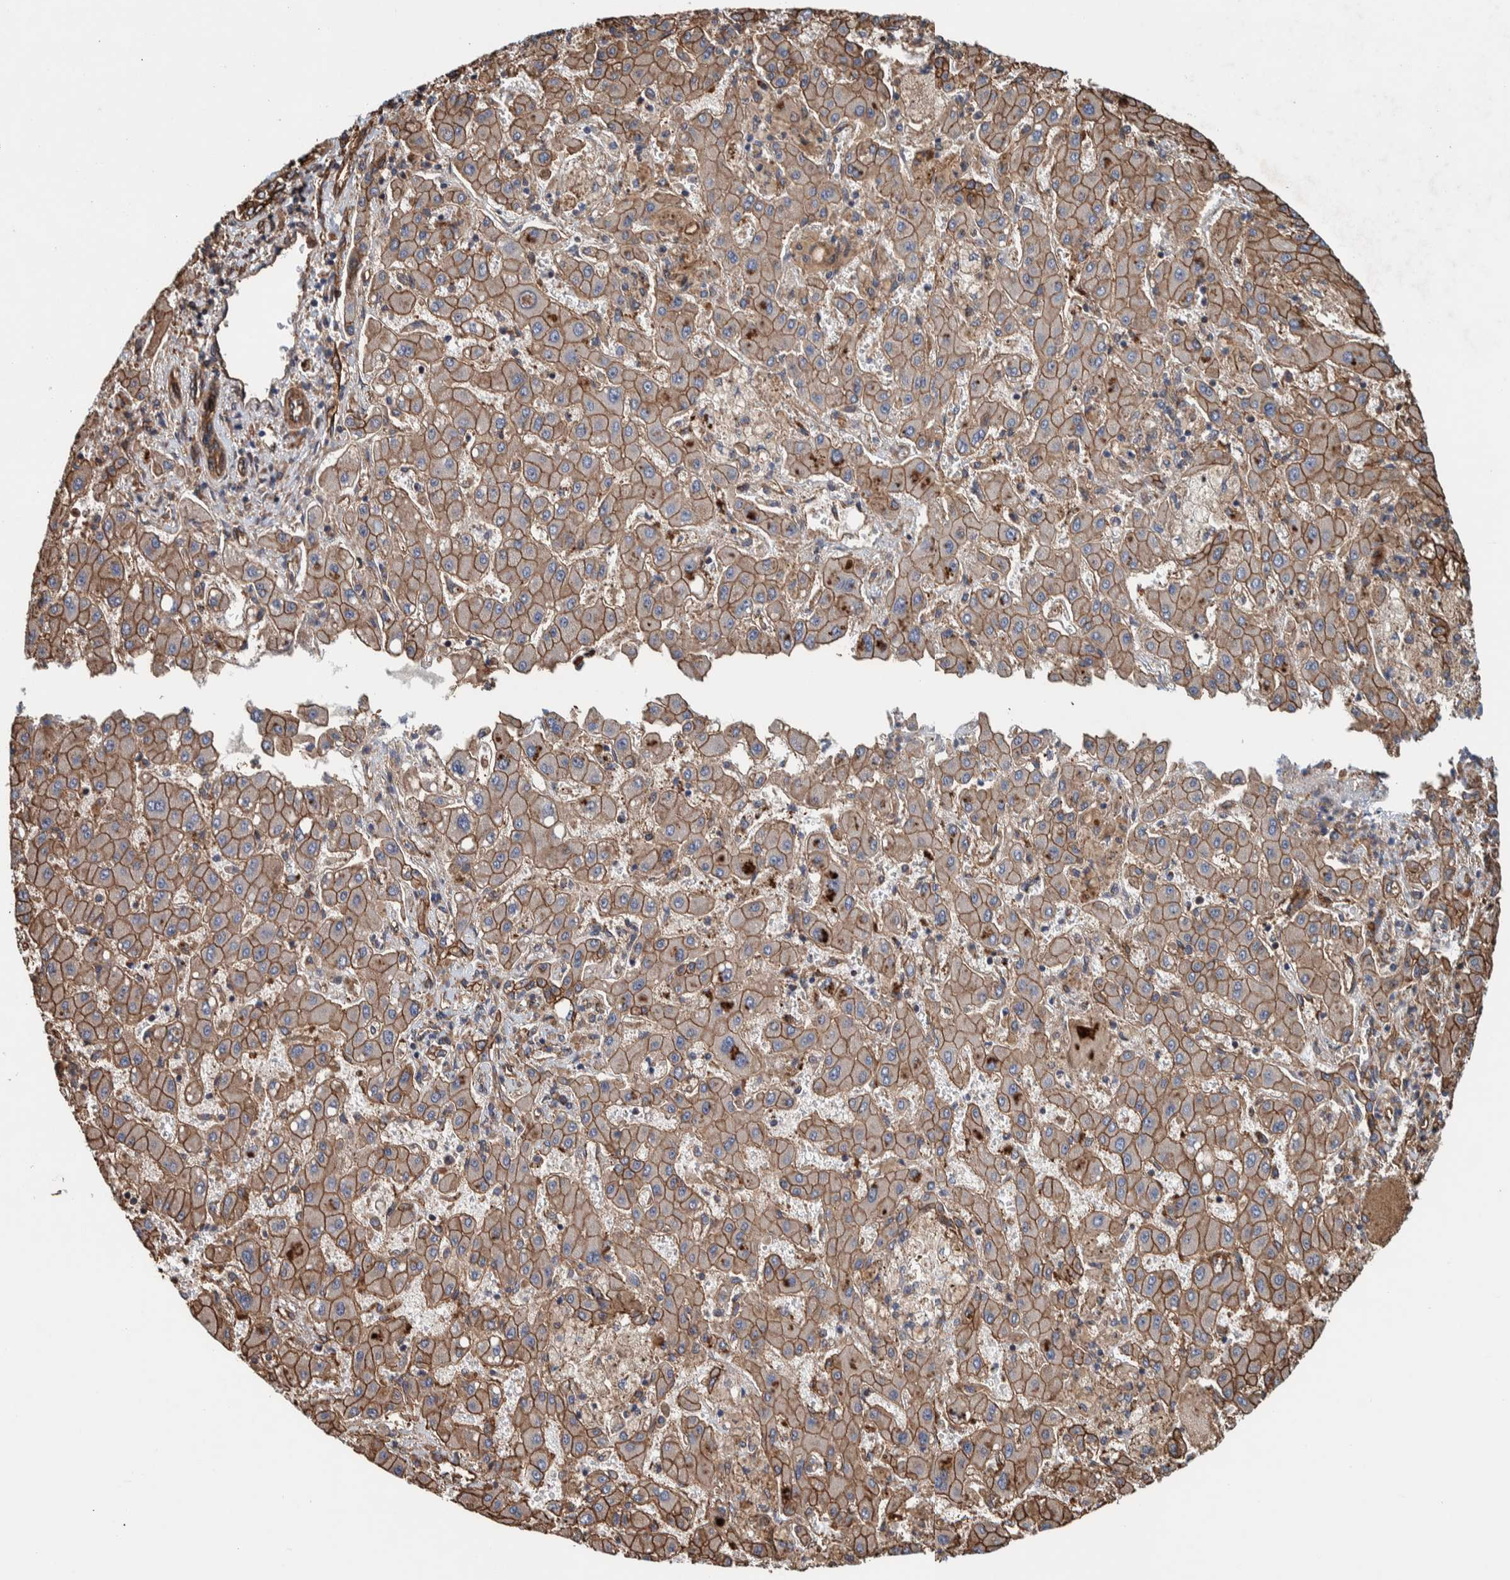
{"staining": {"intensity": "moderate", "quantity": ">75%", "location": "cytoplasmic/membranous"}, "tissue": "liver cancer", "cell_type": "Tumor cells", "image_type": "cancer", "snomed": [{"axis": "morphology", "description": "Cholangiocarcinoma"}, {"axis": "topography", "description": "Liver"}], "caption": "IHC micrograph of human cholangiocarcinoma (liver) stained for a protein (brown), which demonstrates medium levels of moderate cytoplasmic/membranous expression in approximately >75% of tumor cells.", "gene": "PKD1L1", "patient": {"sex": "male", "age": 50}}